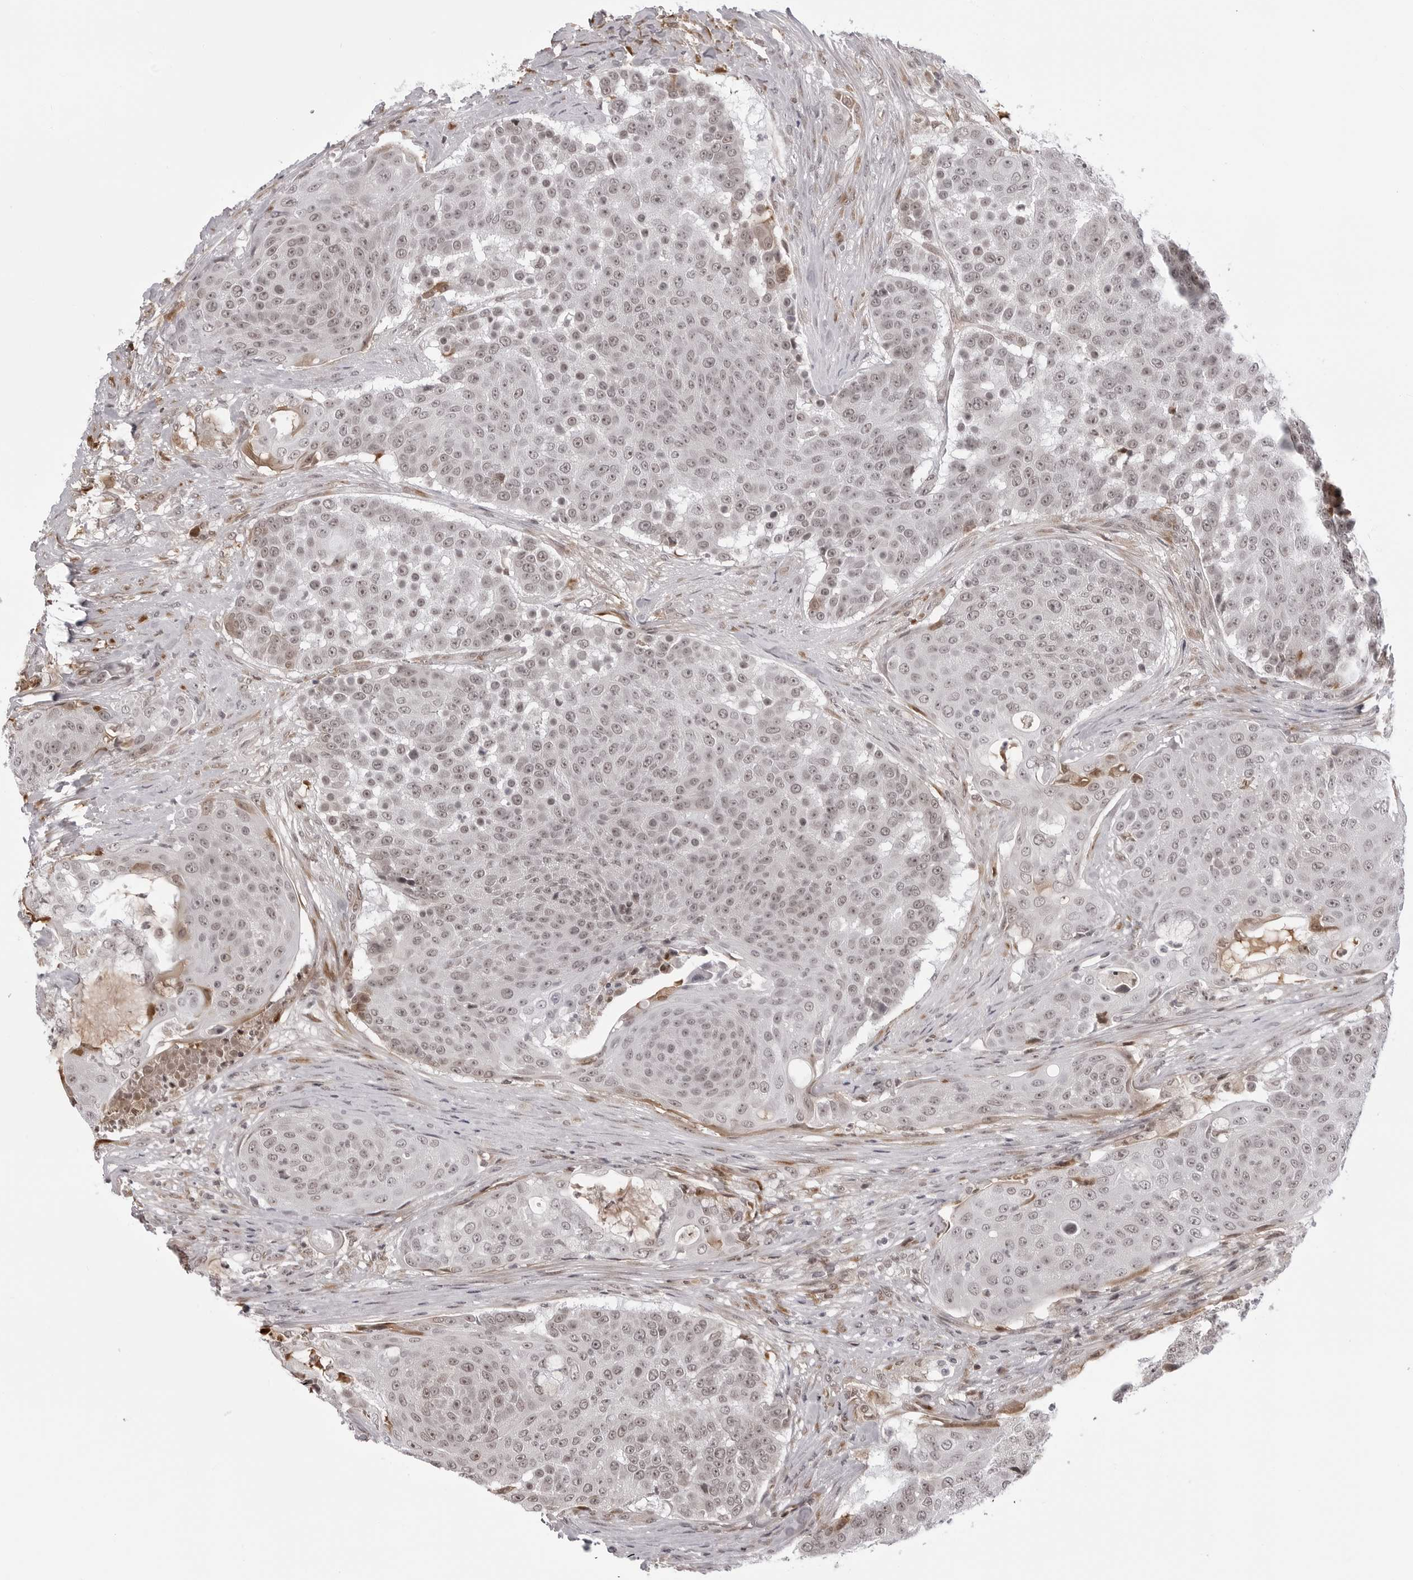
{"staining": {"intensity": "weak", "quantity": ">75%", "location": "nuclear"}, "tissue": "urothelial cancer", "cell_type": "Tumor cells", "image_type": "cancer", "snomed": [{"axis": "morphology", "description": "Urothelial carcinoma, High grade"}, {"axis": "topography", "description": "Urinary bladder"}], "caption": "The photomicrograph exhibits immunohistochemical staining of urothelial cancer. There is weak nuclear expression is seen in about >75% of tumor cells.", "gene": "PHF3", "patient": {"sex": "female", "age": 63}}